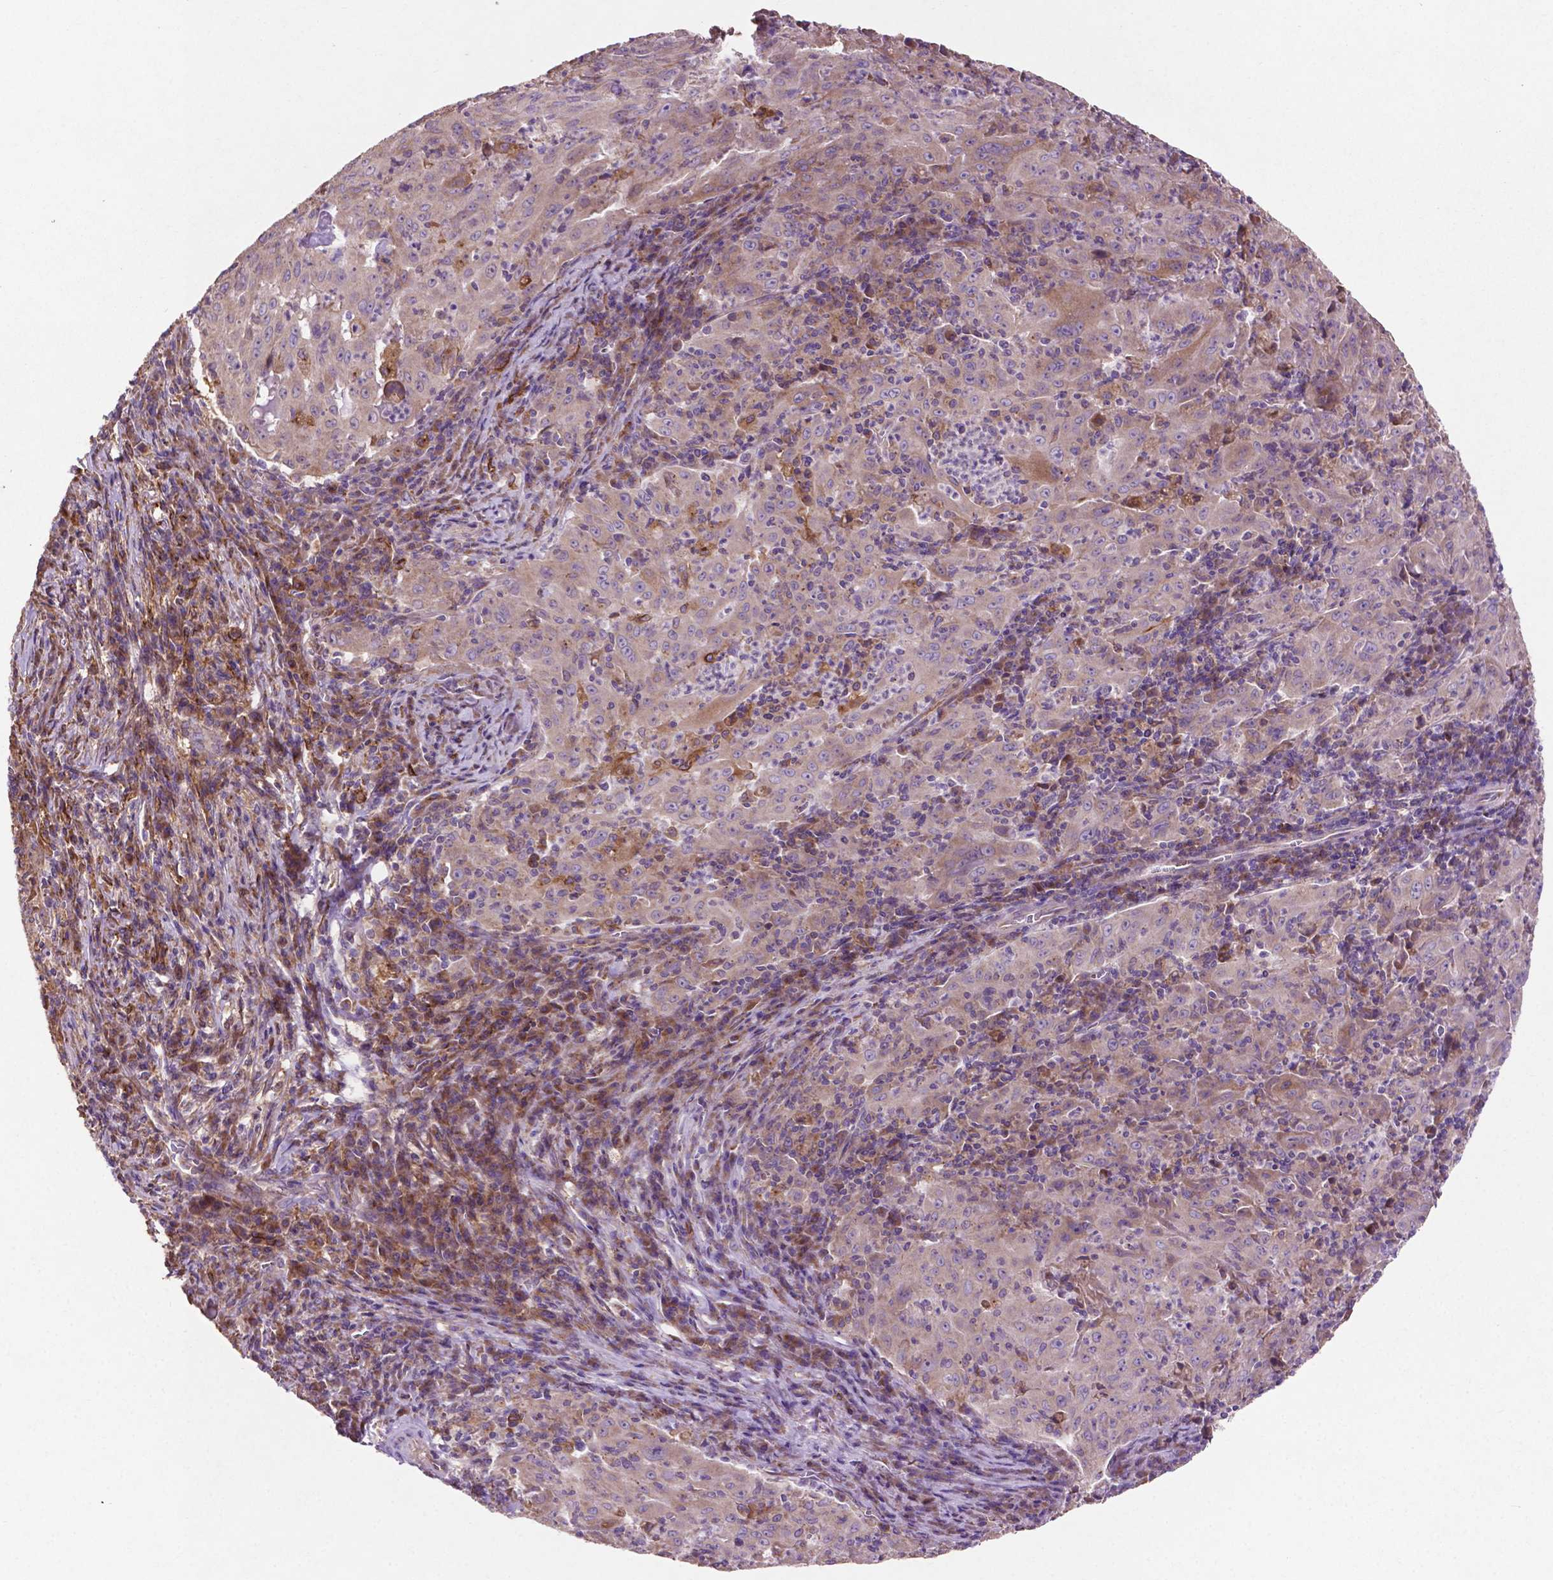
{"staining": {"intensity": "weak", "quantity": "<25%", "location": "cytoplasmic/membranous"}, "tissue": "pancreatic cancer", "cell_type": "Tumor cells", "image_type": "cancer", "snomed": [{"axis": "morphology", "description": "Adenocarcinoma, NOS"}, {"axis": "topography", "description": "Pancreas"}], "caption": "Immunohistochemistry photomicrograph of neoplastic tissue: pancreatic cancer (adenocarcinoma) stained with DAB demonstrates no significant protein expression in tumor cells.", "gene": "MBTPS1", "patient": {"sex": "male", "age": 63}}